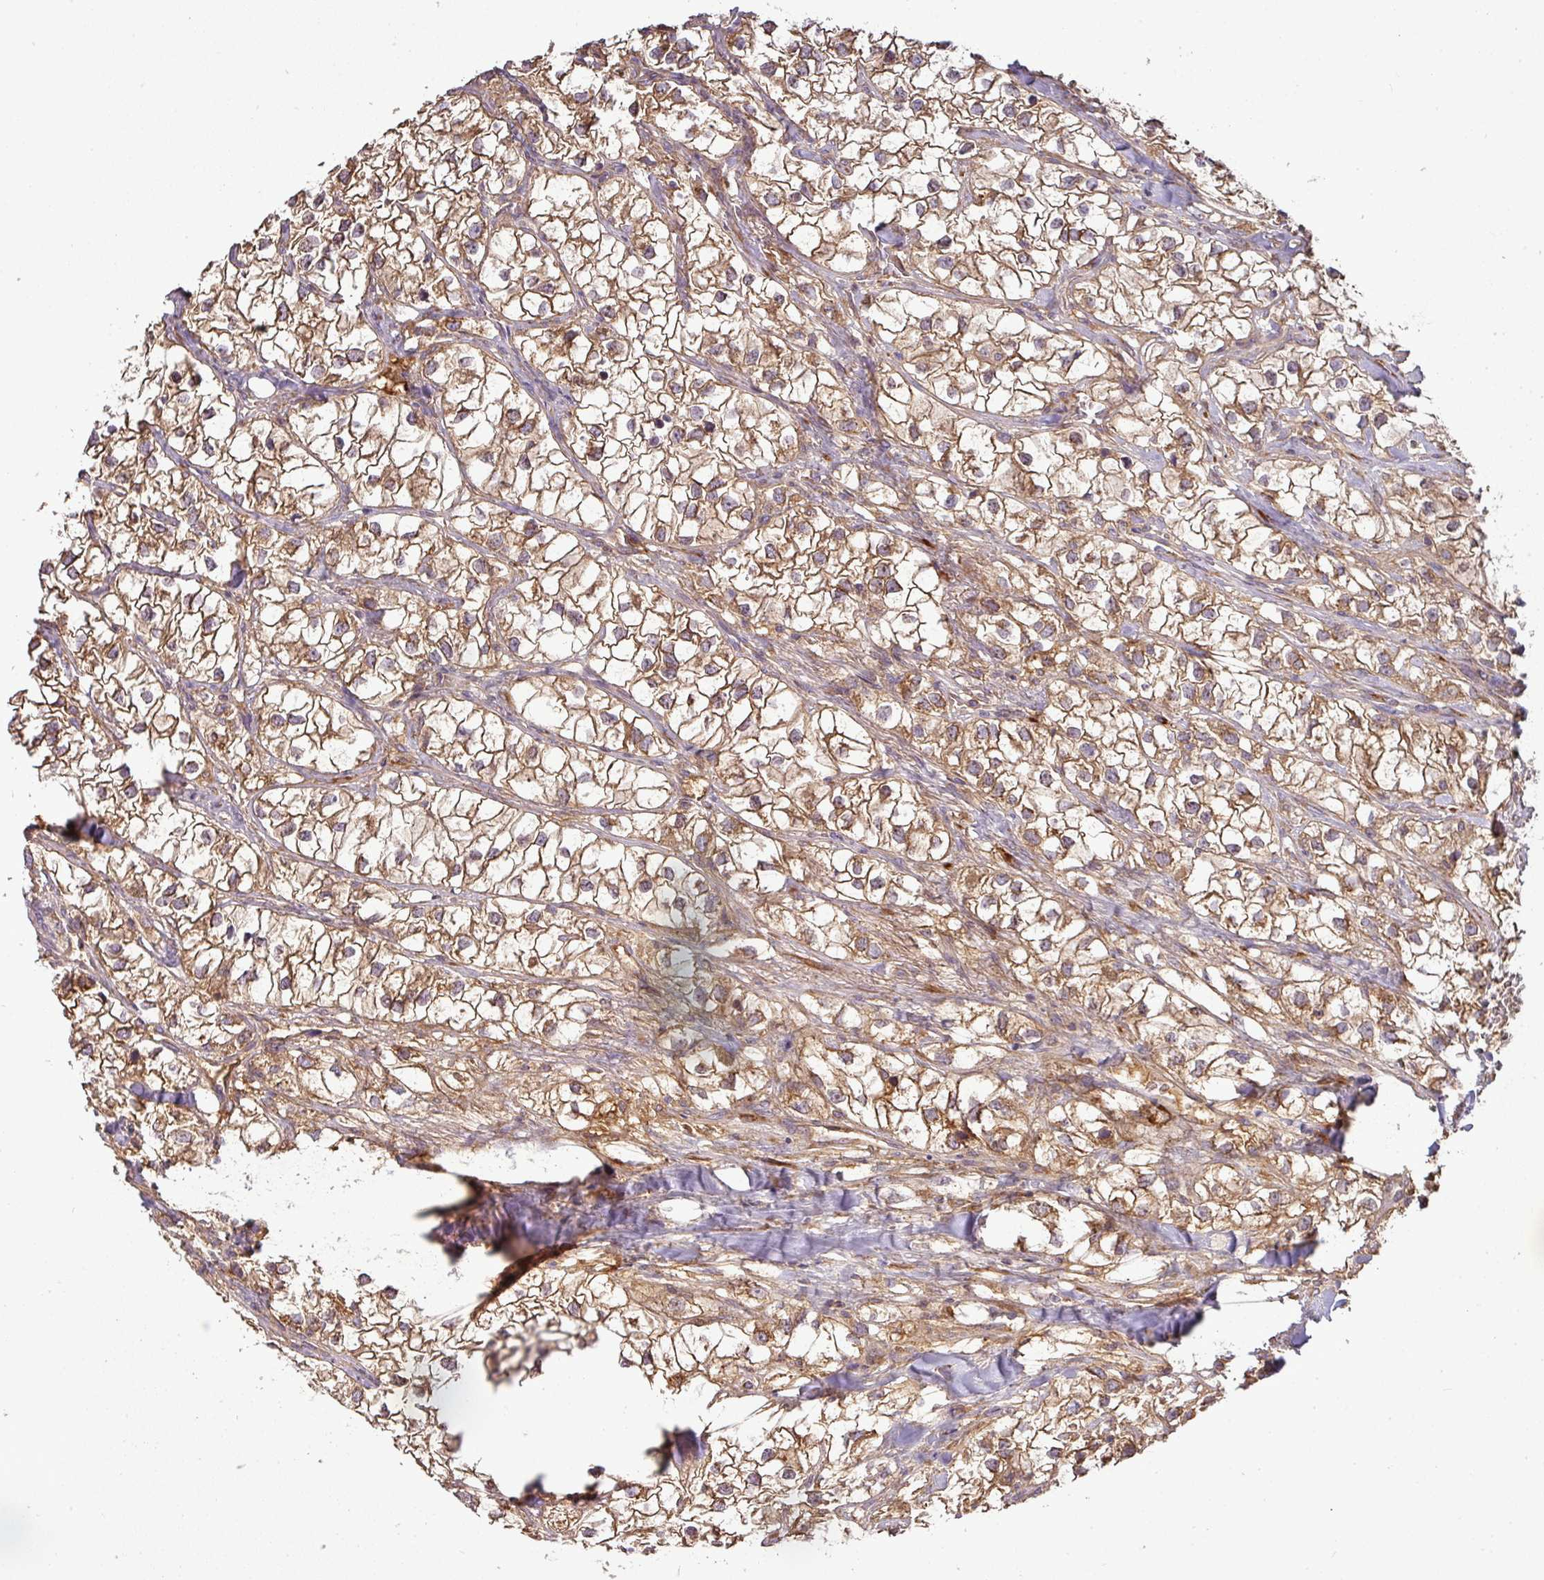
{"staining": {"intensity": "moderate", "quantity": ">75%", "location": "cytoplasmic/membranous"}, "tissue": "renal cancer", "cell_type": "Tumor cells", "image_type": "cancer", "snomed": [{"axis": "morphology", "description": "Adenocarcinoma, NOS"}, {"axis": "topography", "description": "Kidney"}], "caption": "About >75% of tumor cells in human renal cancer (adenocarcinoma) show moderate cytoplasmic/membranous protein positivity as visualized by brown immunohistochemical staining.", "gene": "GALP", "patient": {"sex": "male", "age": 59}}